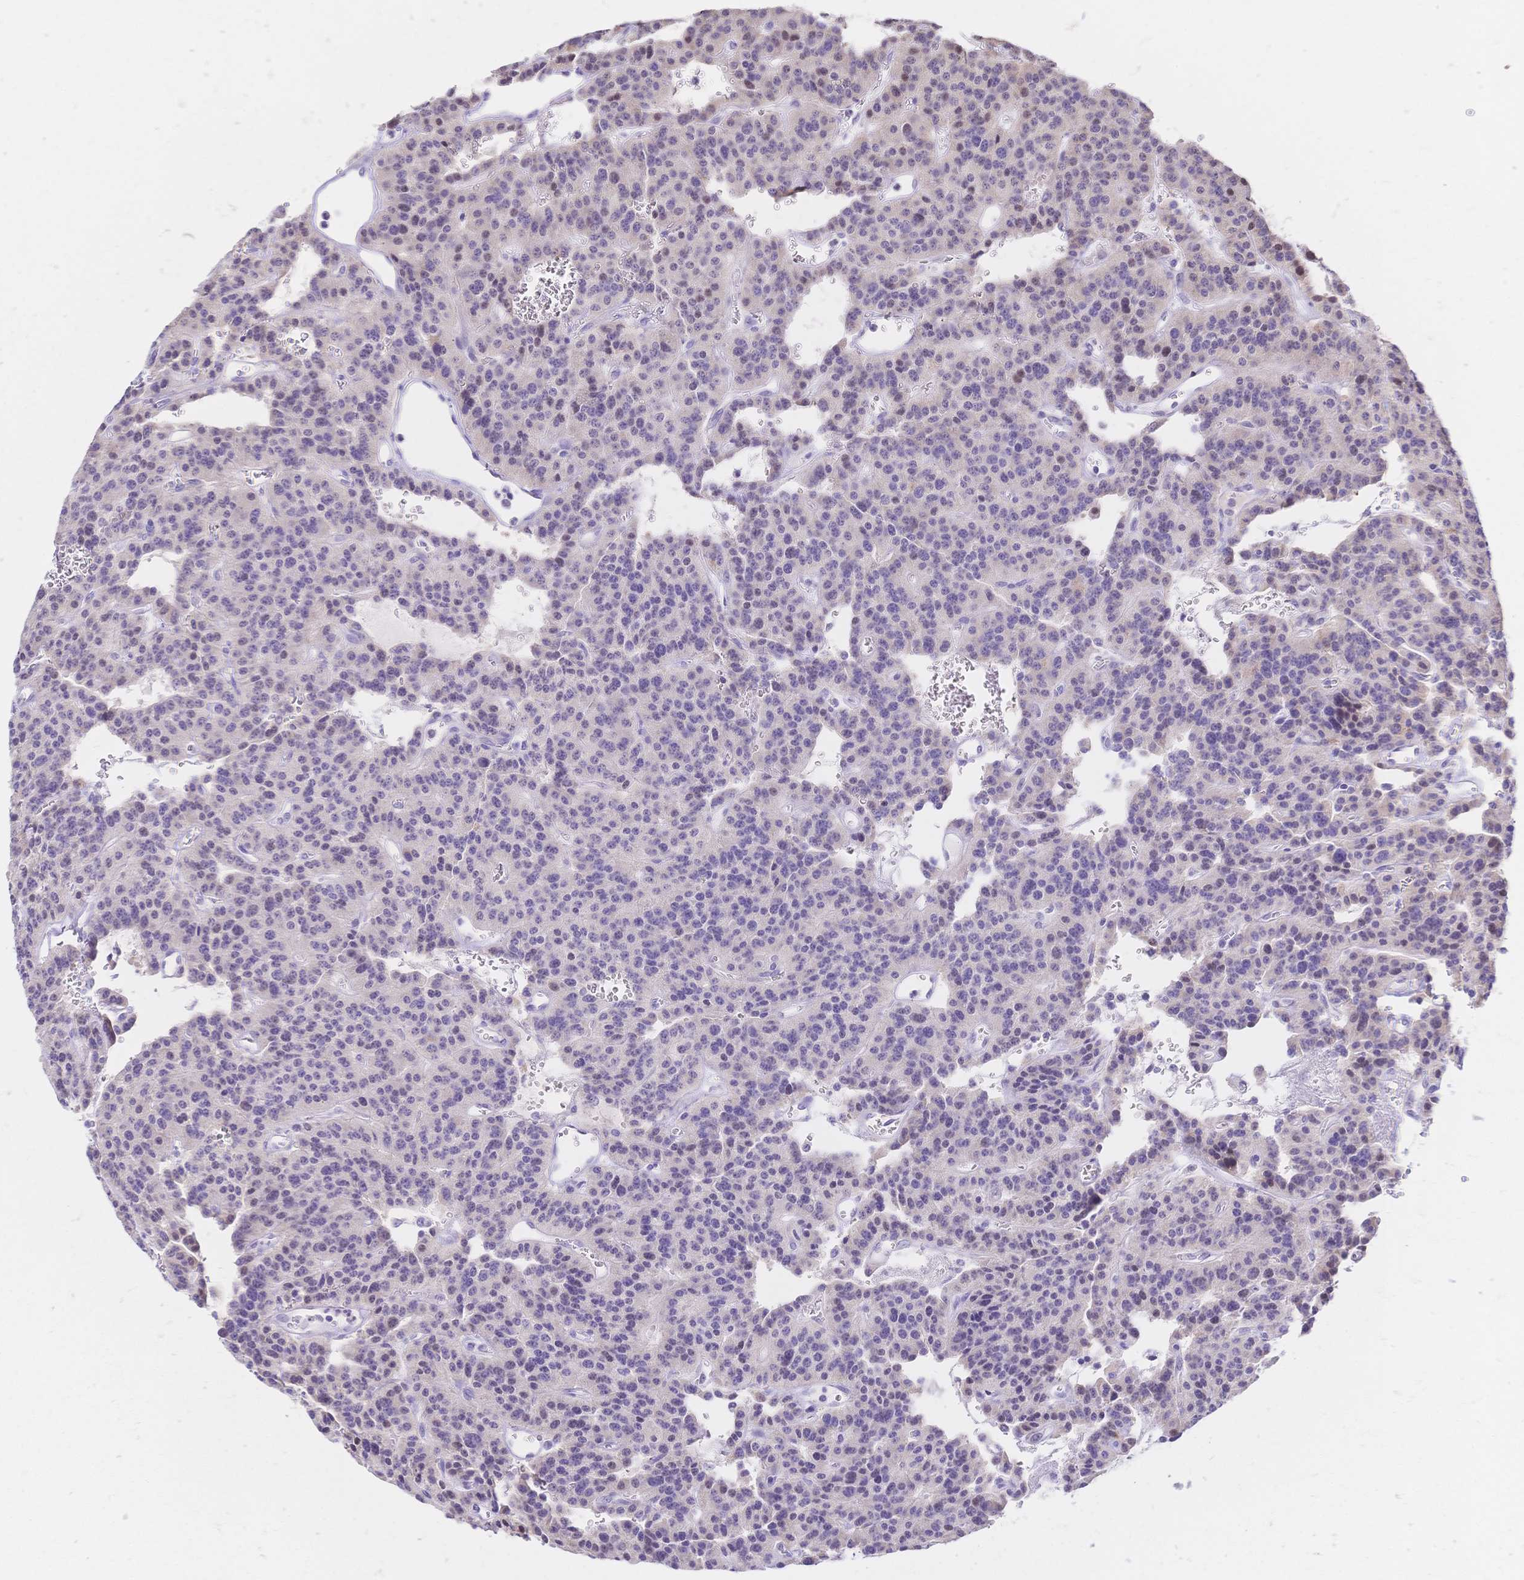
{"staining": {"intensity": "negative", "quantity": "none", "location": "none"}, "tissue": "carcinoid", "cell_type": "Tumor cells", "image_type": "cancer", "snomed": [{"axis": "morphology", "description": "Carcinoid, malignant, NOS"}, {"axis": "topography", "description": "Lung"}], "caption": "Immunohistochemistry of human malignant carcinoid demonstrates no staining in tumor cells.", "gene": "CLEC18B", "patient": {"sex": "female", "age": 71}}